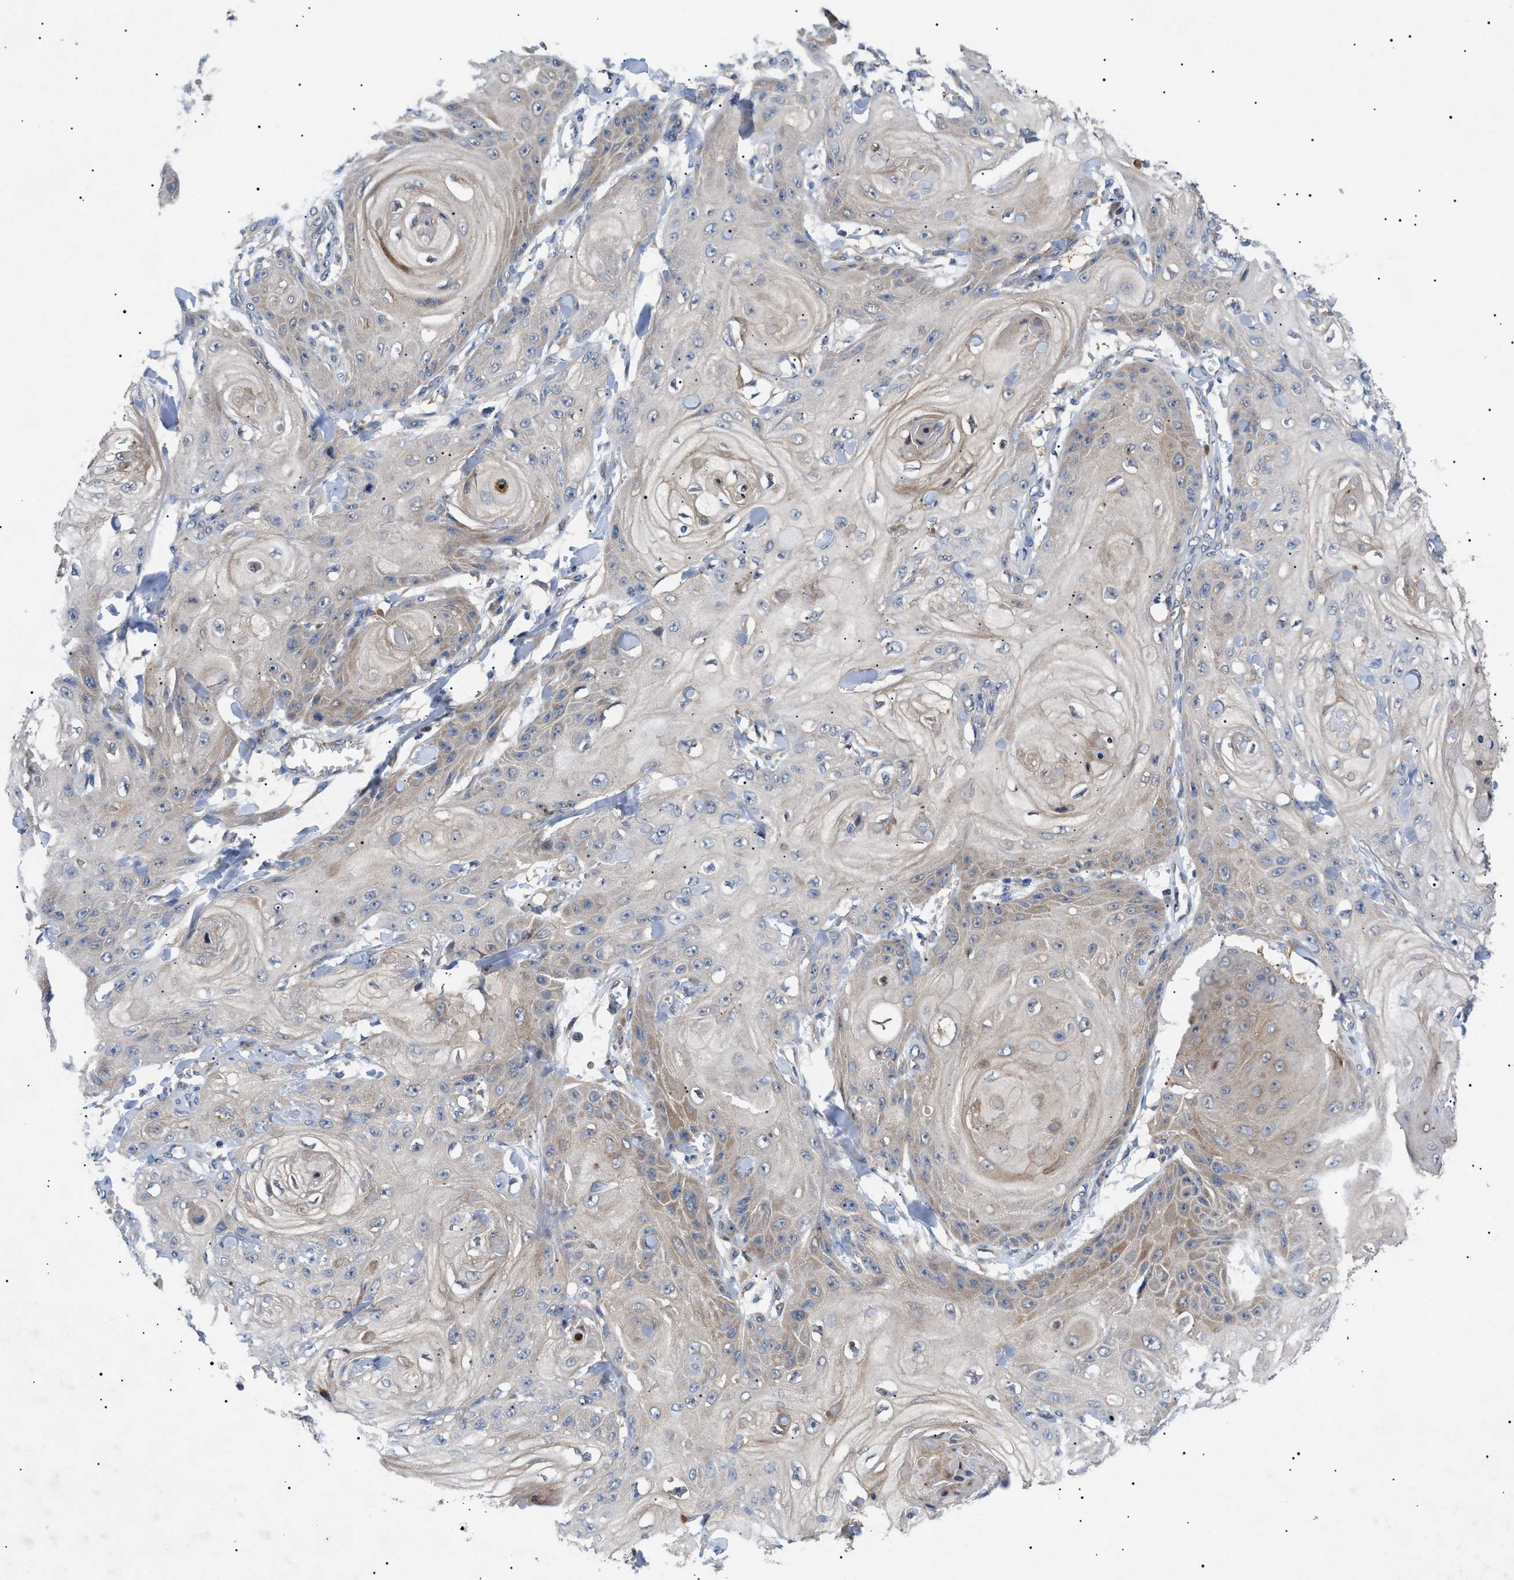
{"staining": {"intensity": "moderate", "quantity": ">75%", "location": "cytoplasmic/membranous"}, "tissue": "skin cancer", "cell_type": "Tumor cells", "image_type": "cancer", "snomed": [{"axis": "morphology", "description": "Squamous cell carcinoma, NOS"}, {"axis": "topography", "description": "Skin"}], "caption": "Brown immunohistochemical staining in skin squamous cell carcinoma demonstrates moderate cytoplasmic/membranous staining in about >75% of tumor cells. (DAB (3,3'-diaminobenzidine) IHC, brown staining for protein, blue staining for nuclei).", "gene": "RIPK1", "patient": {"sex": "male", "age": 74}}